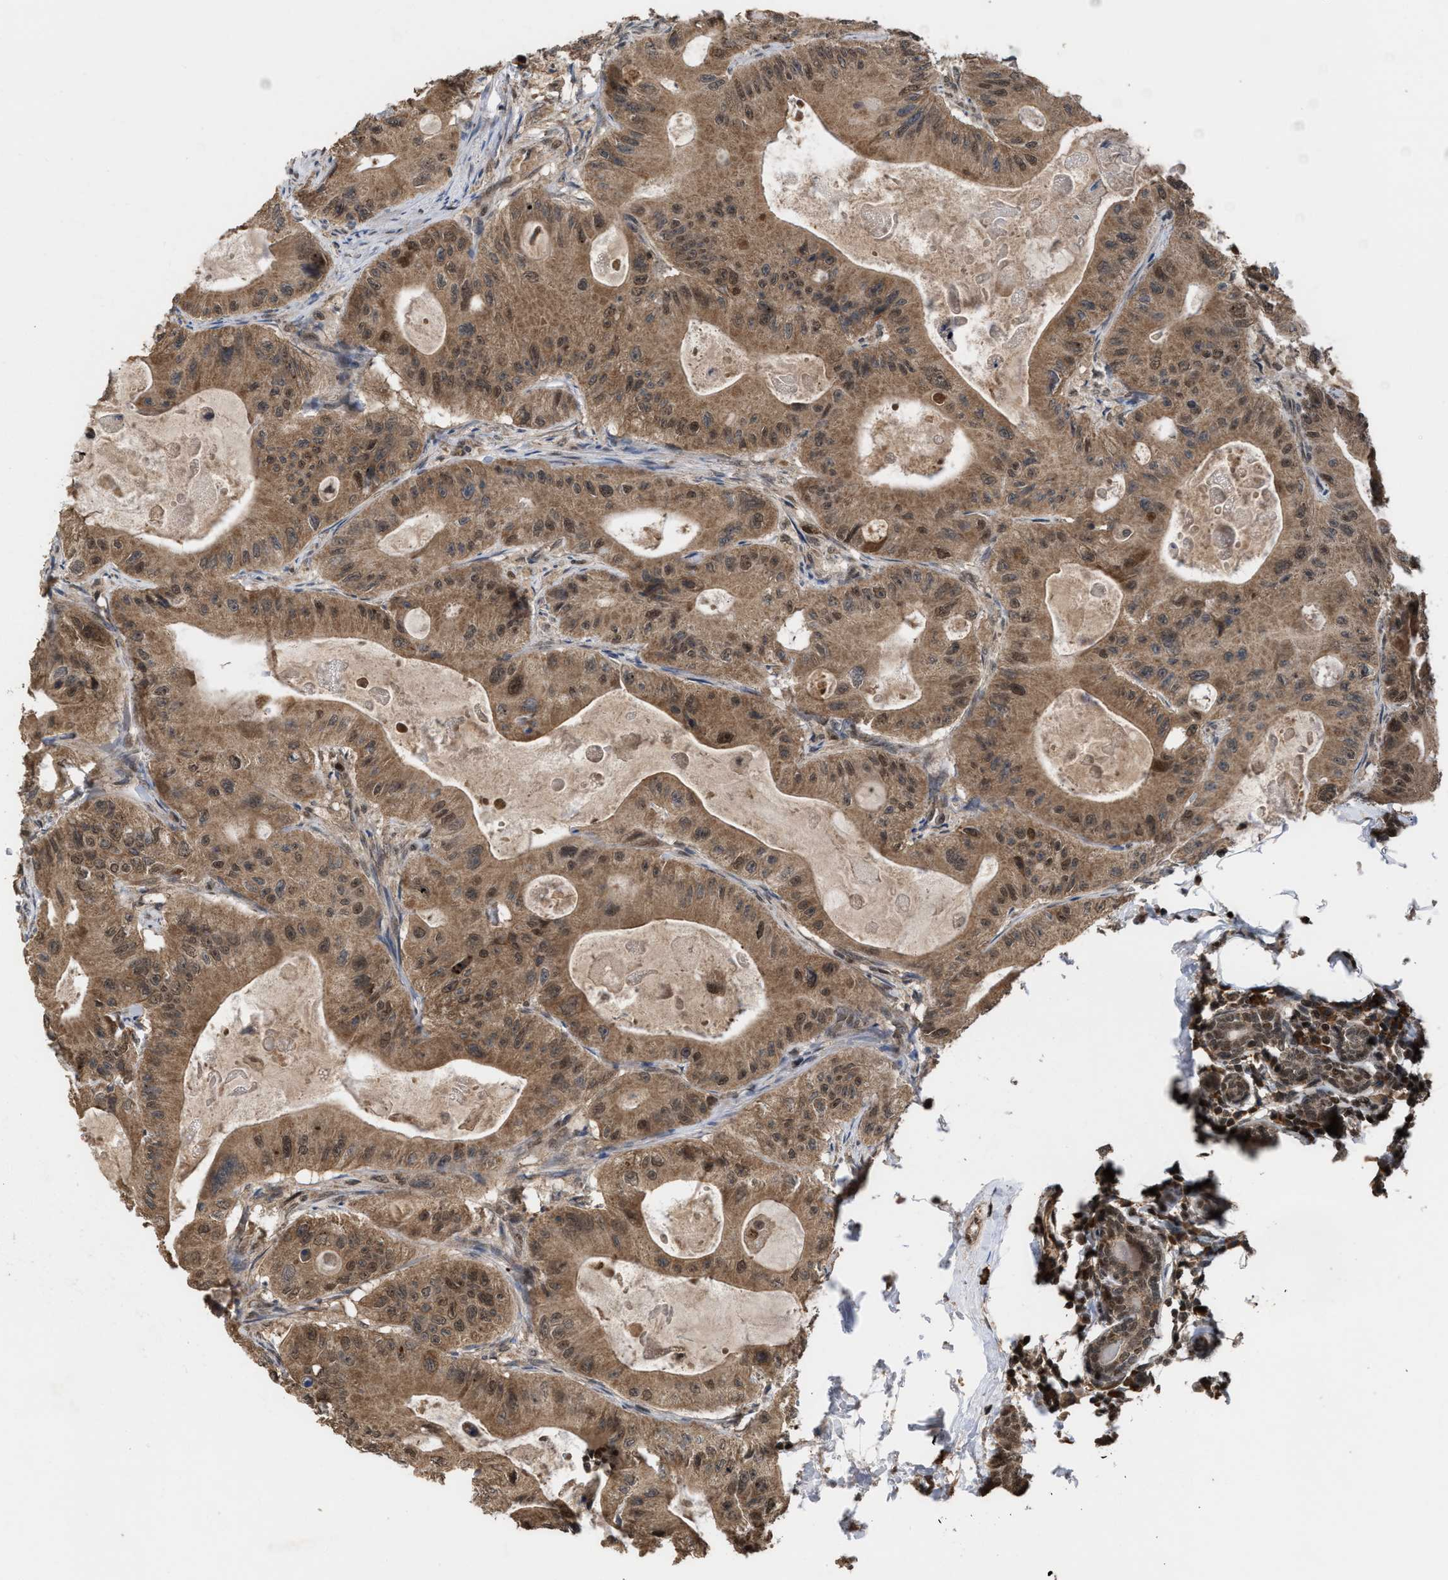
{"staining": {"intensity": "moderate", "quantity": ">75%", "location": "cytoplasmic/membranous,nuclear"}, "tissue": "colorectal cancer", "cell_type": "Tumor cells", "image_type": "cancer", "snomed": [{"axis": "morphology", "description": "Adenocarcinoma, NOS"}, {"axis": "topography", "description": "Colon"}], "caption": "High-power microscopy captured an immunohistochemistry (IHC) histopathology image of colorectal cancer (adenocarcinoma), revealing moderate cytoplasmic/membranous and nuclear positivity in about >75% of tumor cells. Immunohistochemistry stains the protein of interest in brown and the nuclei are stained blue.", "gene": "C9orf78", "patient": {"sex": "female", "age": 46}}